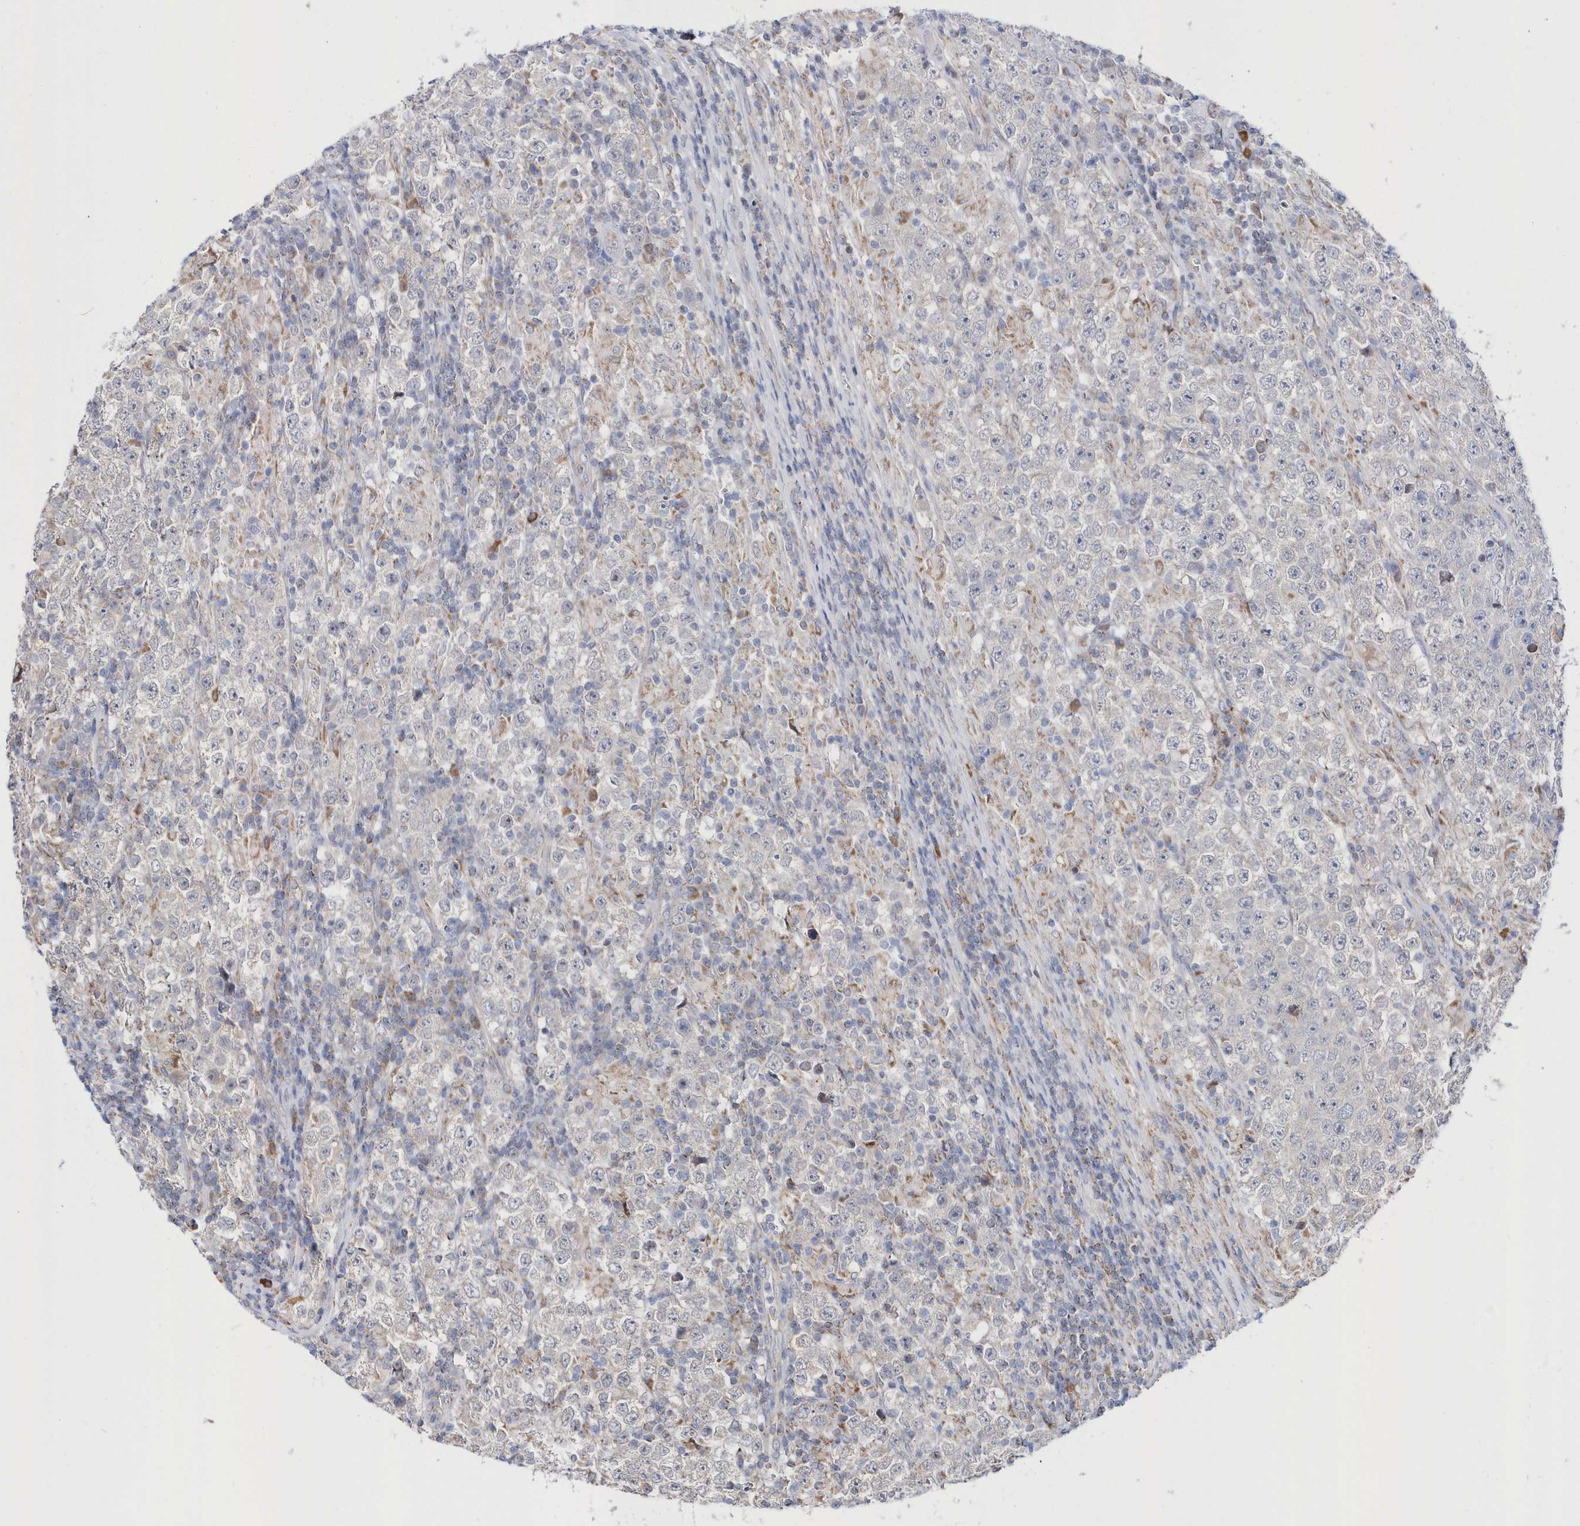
{"staining": {"intensity": "negative", "quantity": "none", "location": "none"}, "tissue": "testis cancer", "cell_type": "Tumor cells", "image_type": "cancer", "snomed": [{"axis": "morphology", "description": "Normal tissue, NOS"}, {"axis": "morphology", "description": "Urothelial carcinoma, High grade"}, {"axis": "morphology", "description": "Seminoma, NOS"}, {"axis": "morphology", "description": "Carcinoma, Embryonal, NOS"}, {"axis": "topography", "description": "Urinary bladder"}, {"axis": "topography", "description": "Testis"}], "caption": "Tumor cells show no significant protein positivity in testis high-grade urothelial carcinoma.", "gene": "SPATA5", "patient": {"sex": "male", "age": 41}}